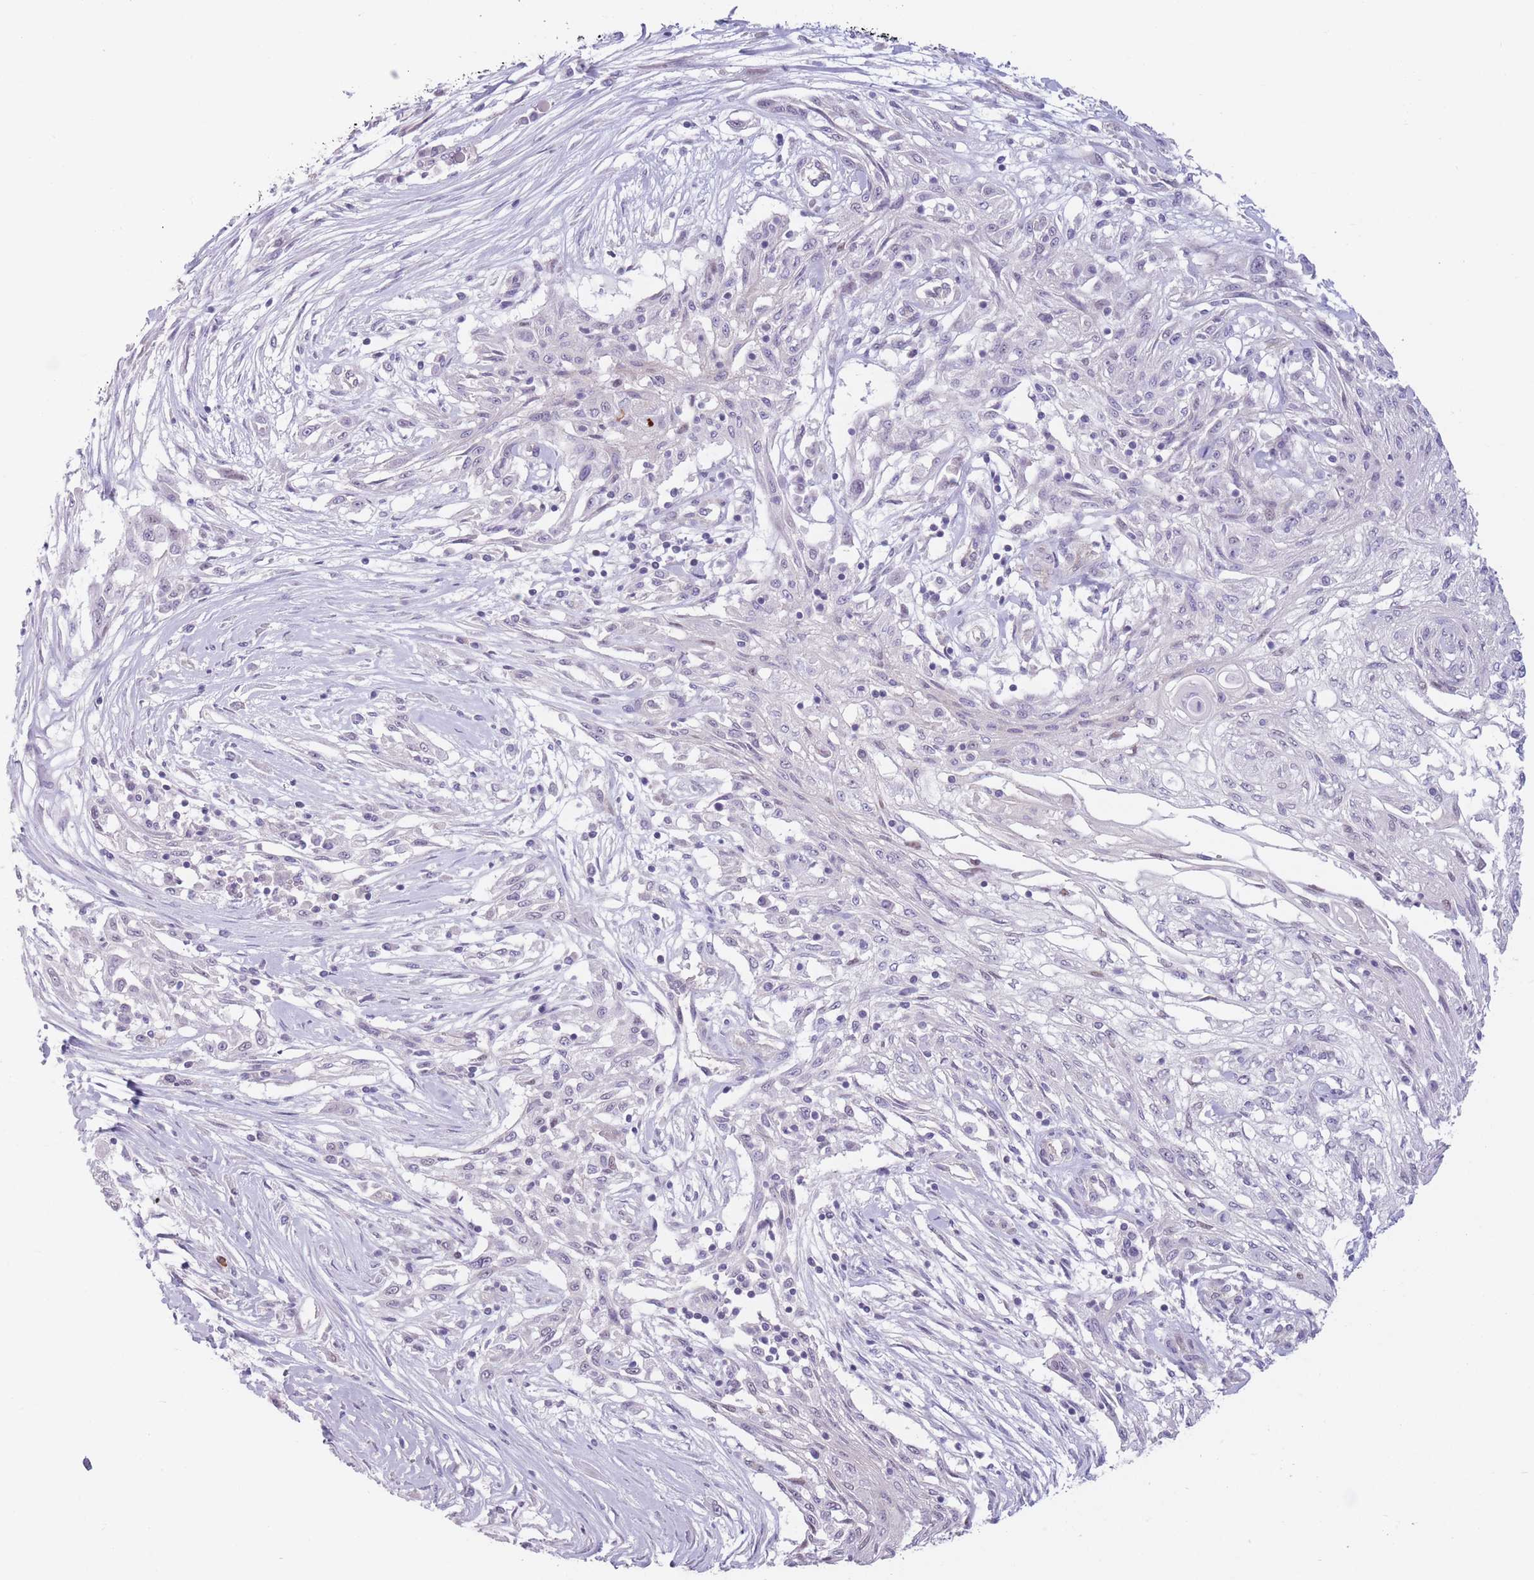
{"staining": {"intensity": "negative", "quantity": "none", "location": "none"}, "tissue": "skin cancer", "cell_type": "Tumor cells", "image_type": "cancer", "snomed": [{"axis": "morphology", "description": "Squamous cell carcinoma, NOS"}, {"axis": "morphology", "description": "Squamous cell carcinoma, metastatic, NOS"}, {"axis": "topography", "description": "Skin"}, {"axis": "topography", "description": "Lymph node"}], "caption": "Tumor cells are negative for protein expression in human skin cancer.", "gene": "ZNF439", "patient": {"sex": "male", "age": 75}}